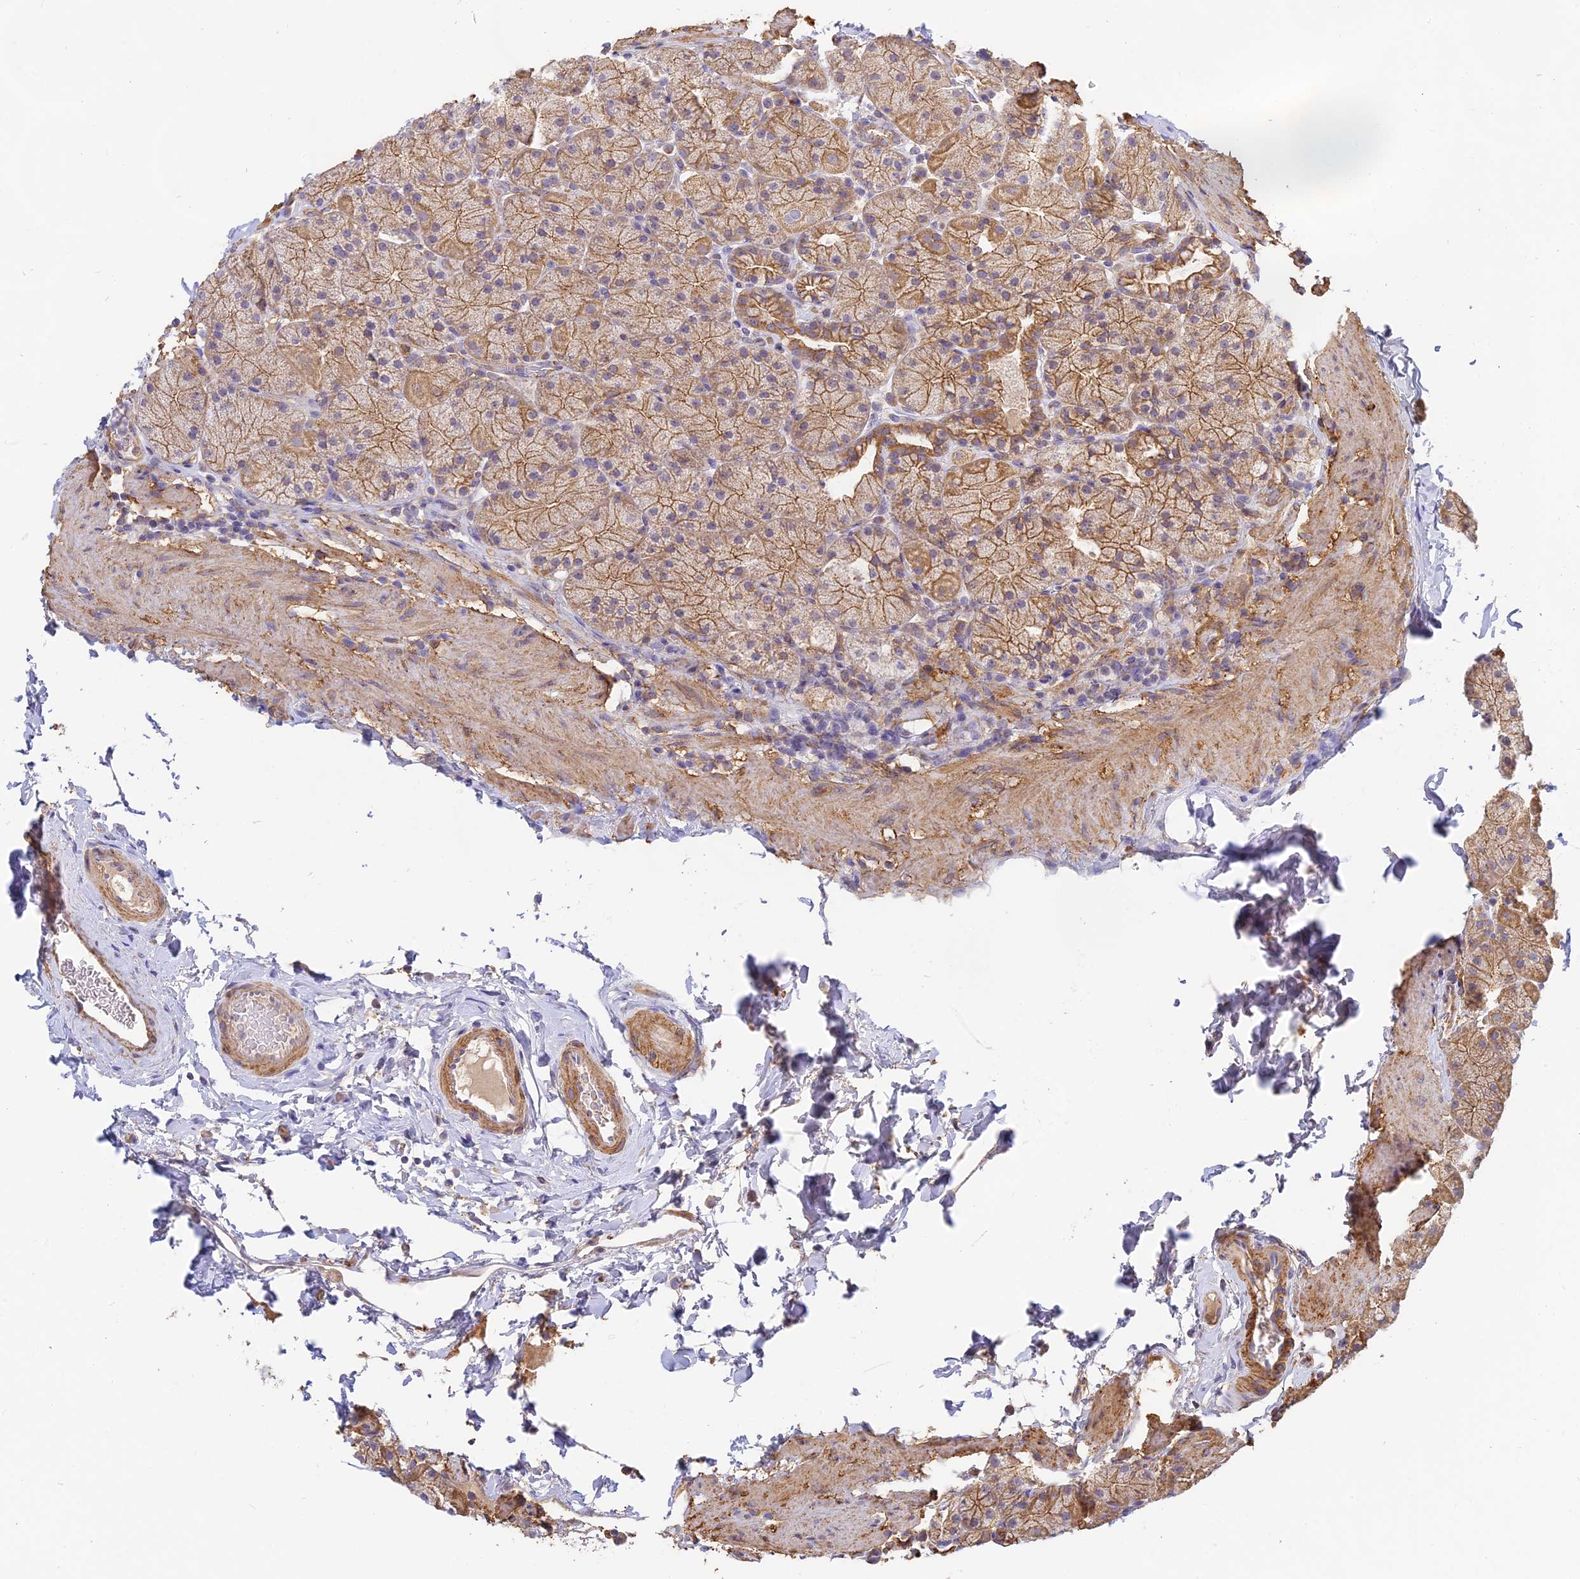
{"staining": {"intensity": "moderate", "quantity": ">75%", "location": "cytoplasmic/membranous"}, "tissue": "stomach", "cell_type": "Glandular cells", "image_type": "normal", "snomed": [{"axis": "morphology", "description": "Normal tissue, NOS"}, {"axis": "topography", "description": "Stomach, upper"}, {"axis": "topography", "description": "Stomach, lower"}], "caption": "IHC micrograph of normal stomach stained for a protein (brown), which shows medium levels of moderate cytoplasmic/membranous staining in about >75% of glandular cells.", "gene": "MRPL15", "patient": {"sex": "male", "age": 67}}